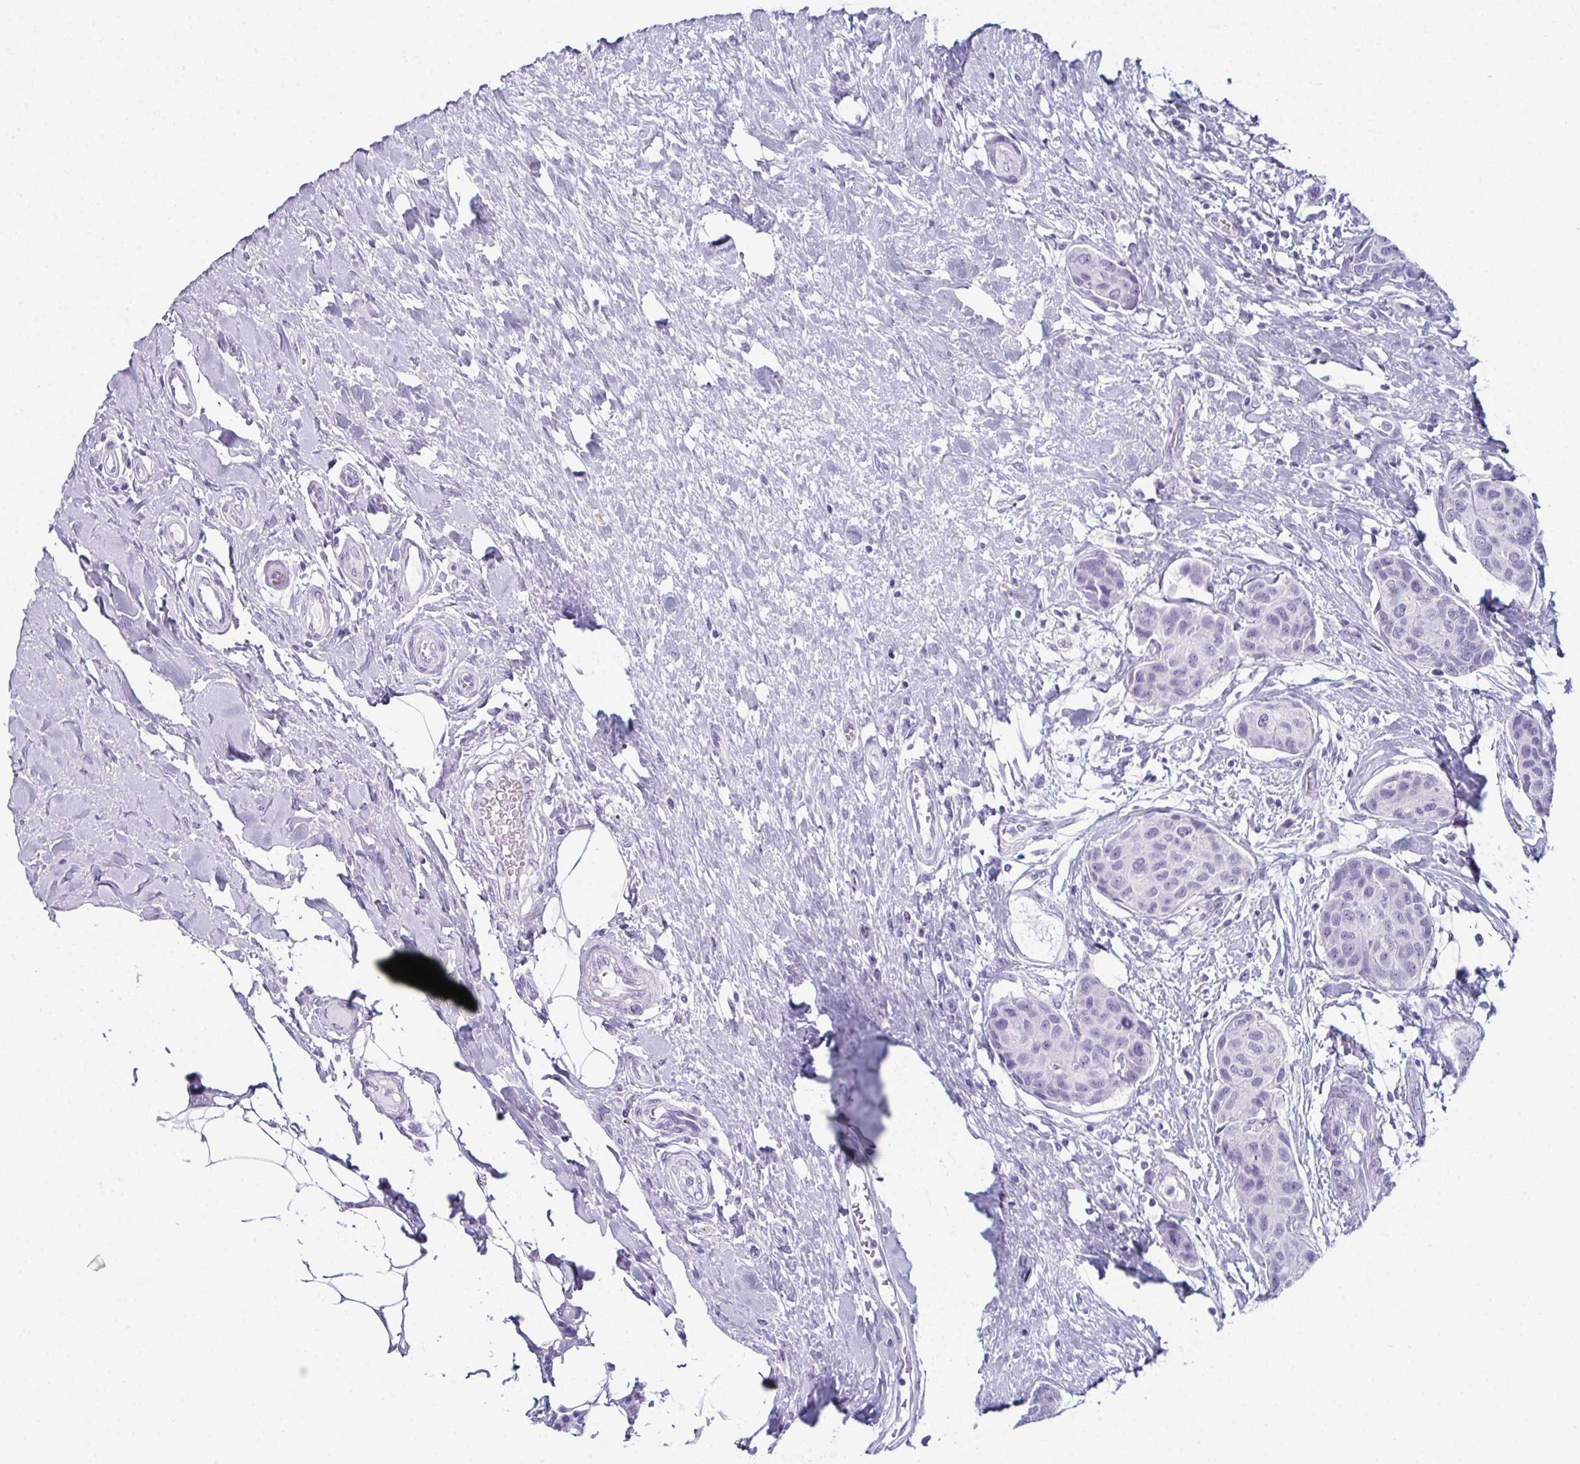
{"staining": {"intensity": "negative", "quantity": "none", "location": "none"}, "tissue": "breast cancer", "cell_type": "Tumor cells", "image_type": "cancer", "snomed": [{"axis": "morphology", "description": "Duct carcinoma"}, {"axis": "topography", "description": "Breast"}], "caption": "The immunohistochemistry image has no significant positivity in tumor cells of breast cancer (intraductal carcinoma) tissue.", "gene": "ENKUR", "patient": {"sex": "female", "age": 80}}